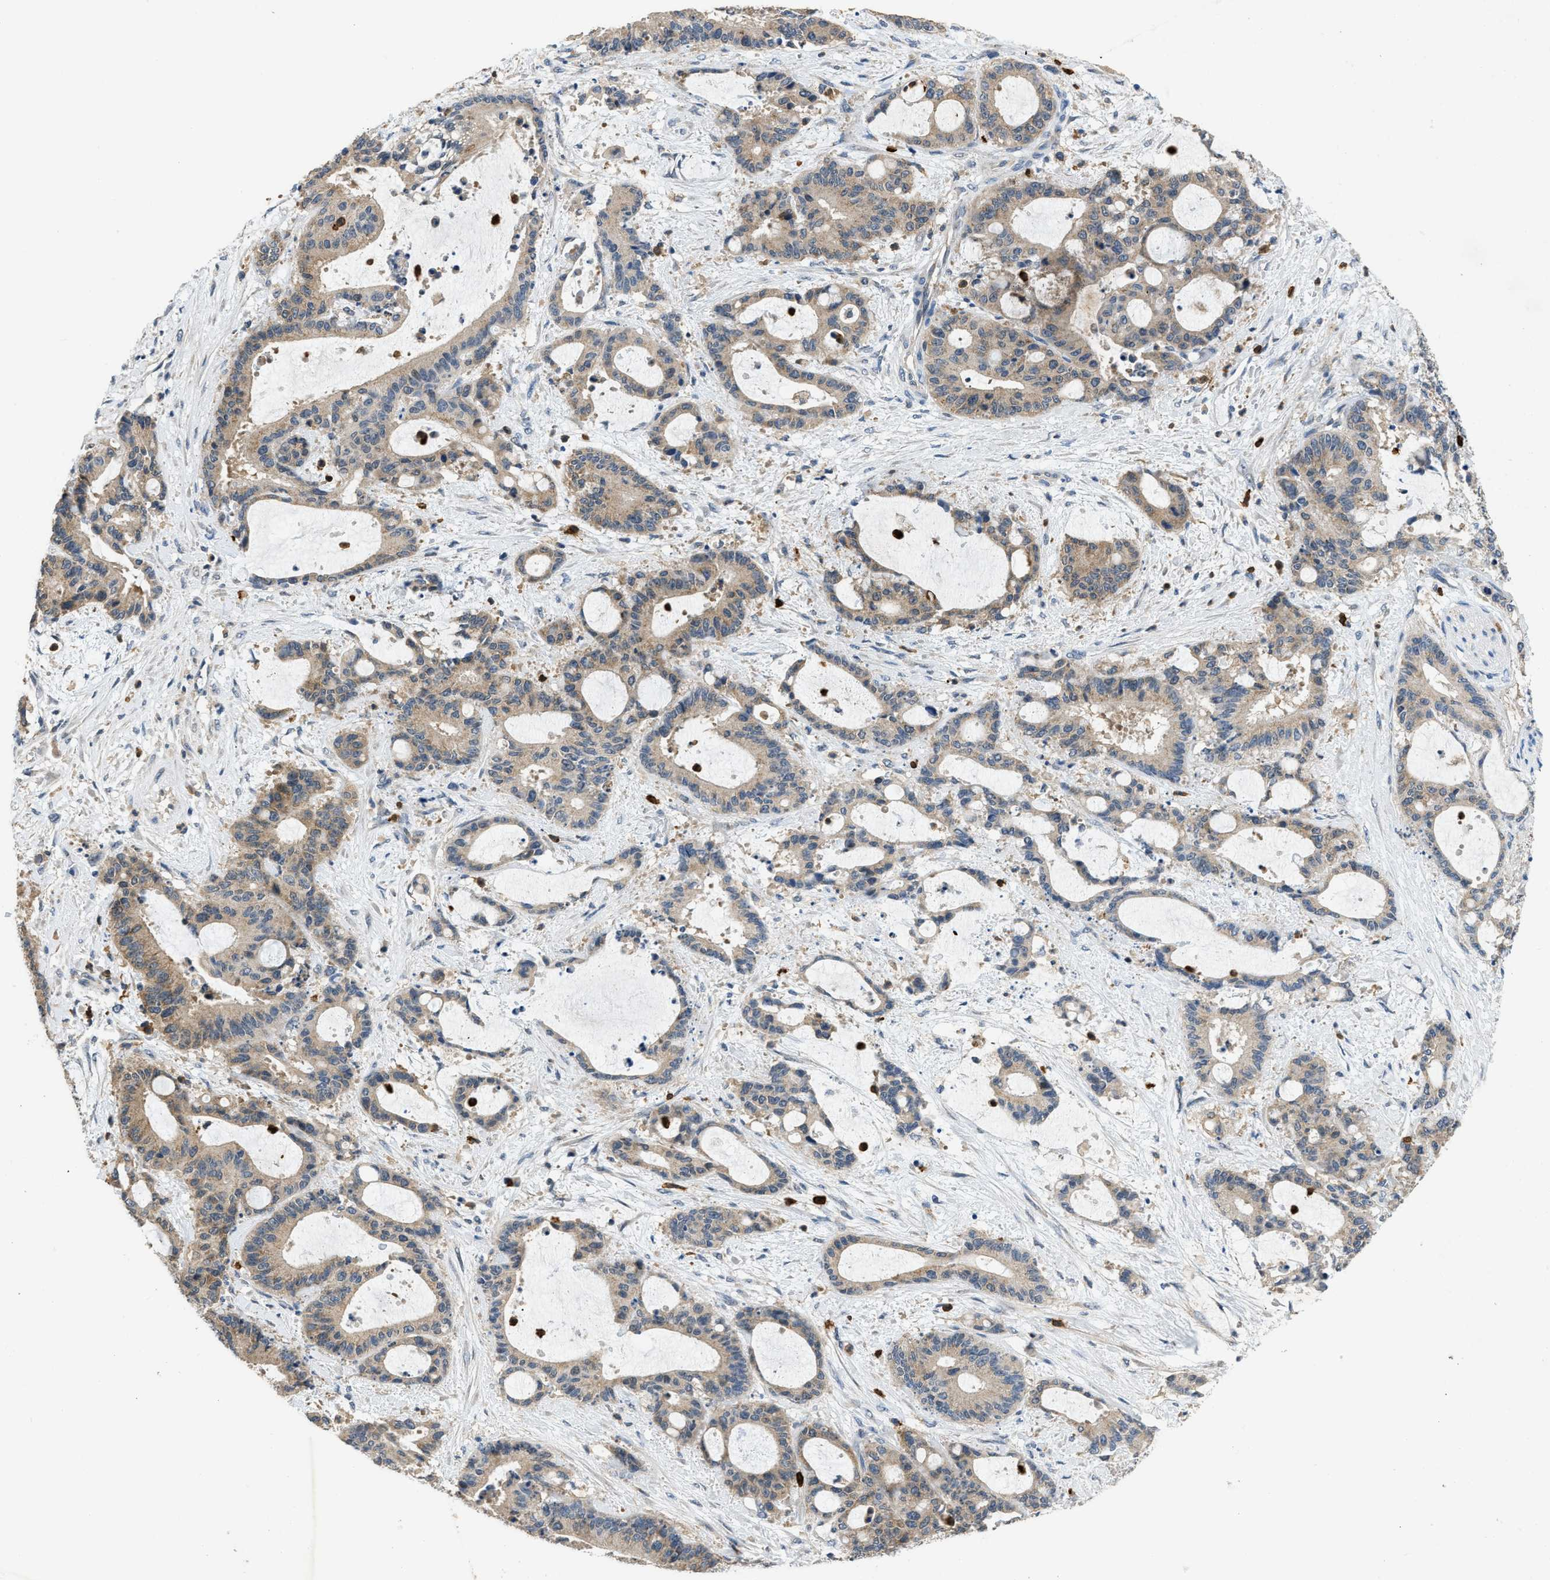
{"staining": {"intensity": "weak", "quantity": ">75%", "location": "cytoplasmic/membranous"}, "tissue": "liver cancer", "cell_type": "Tumor cells", "image_type": "cancer", "snomed": [{"axis": "morphology", "description": "Normal tissue, NOS"}, {"axis": "morphology", "description": "Cholangiocarcinoma"}, {"axis": "topography", "description": "Liver"}, {"axis": "topography", "description": "Peripheral nerve tissue"}], "caption": "A high-resolution micrograph shows IHC staining of cholangiocarcinoma (liver), which exhibits weak cytoplasmic/membranous expression in about >75% of tumor cells.", "gene": "TOMM34", "patient": {"sex": "female", "age": 73}}